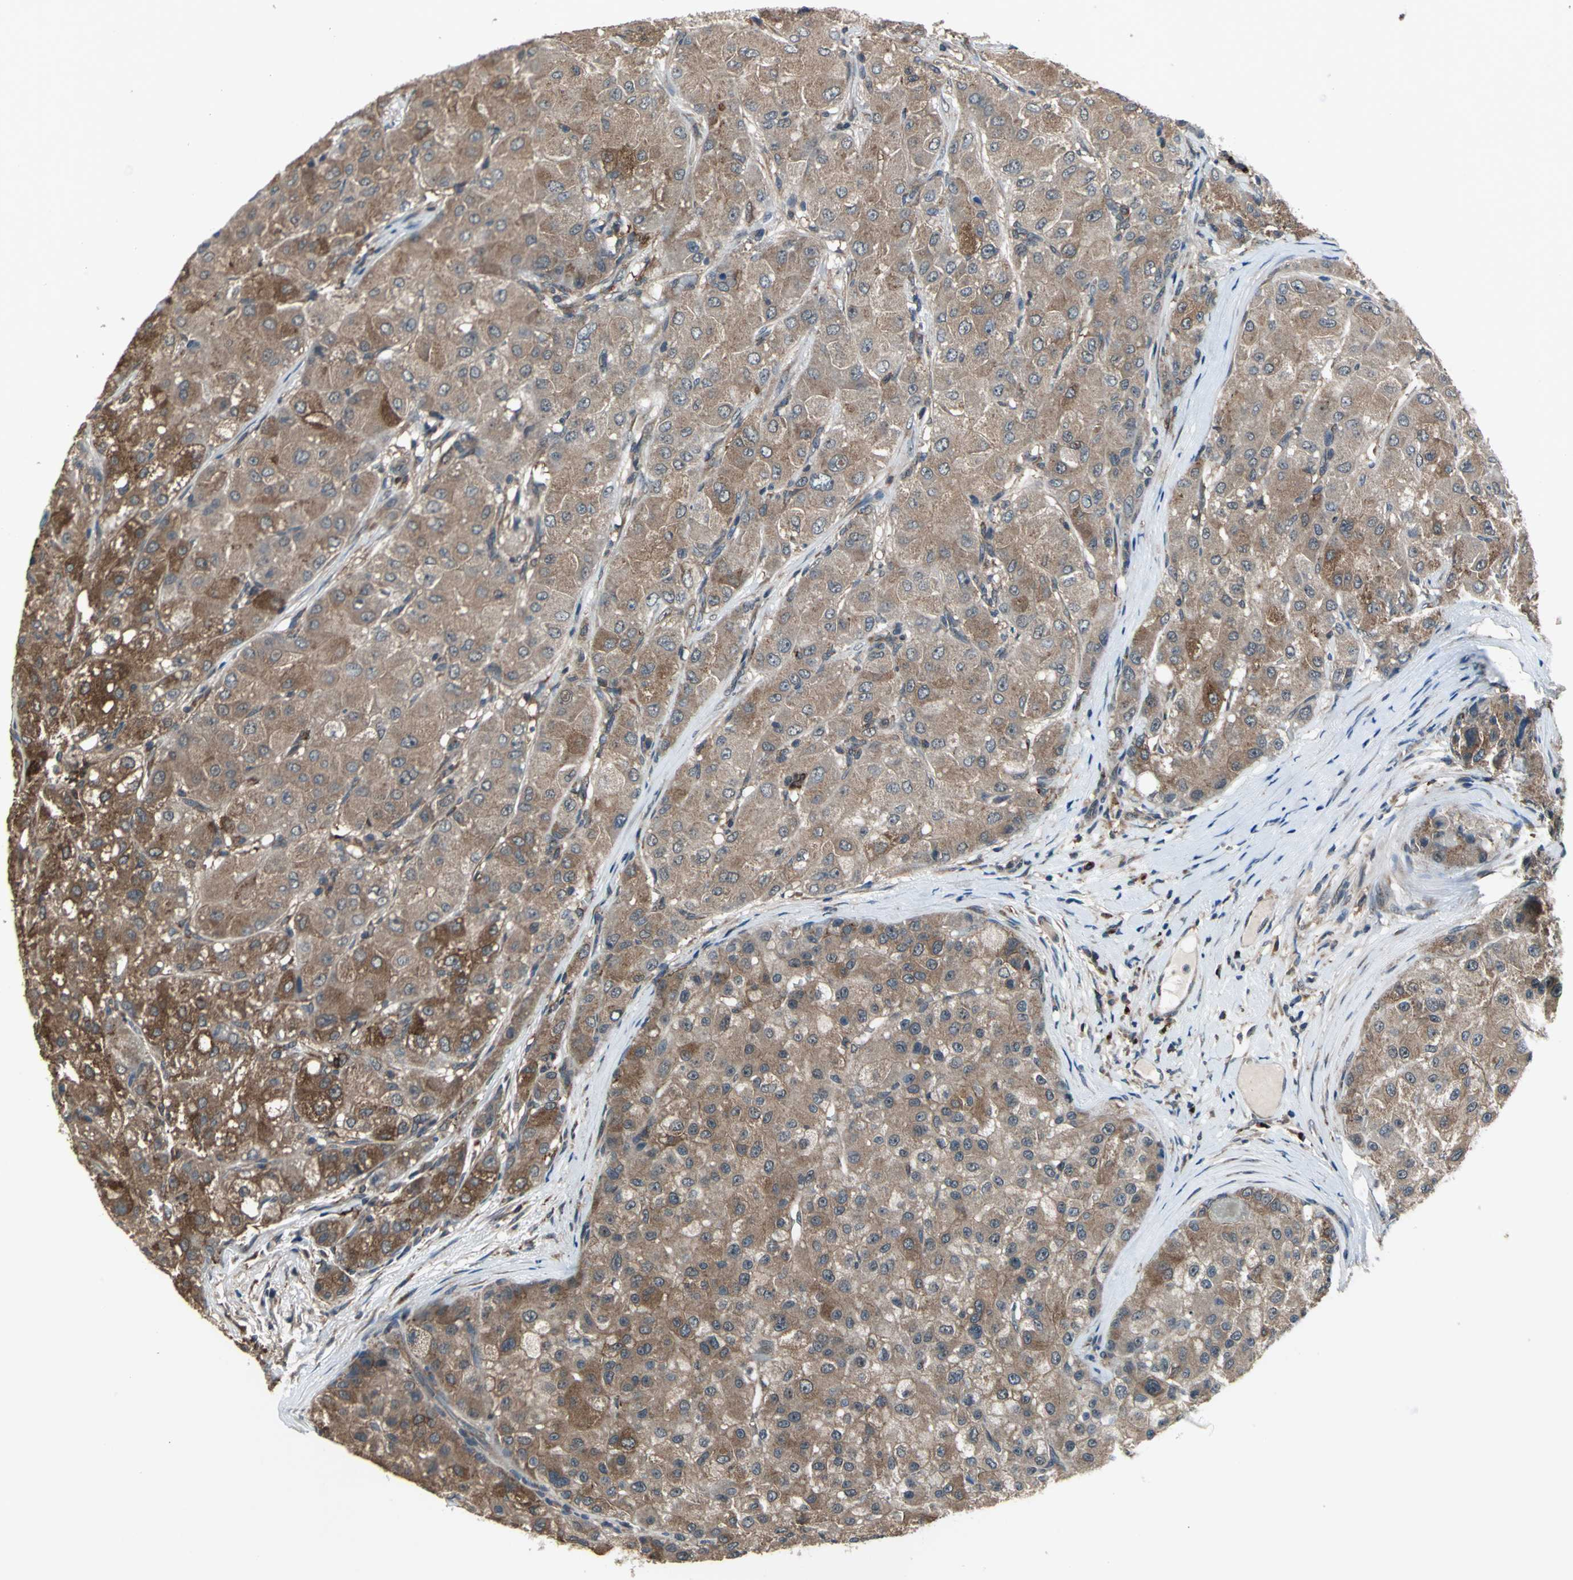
{"staining": {"intensity": "moderate", "quantity": ">75%", "location": "cytoplasmic/membranous"}, "tissue": "liver cancer", "cell_type": "Tumor cells", "image_type": "cancer", "snomed": [{"axis": "morphology", "description": "Carcinoma, Hepatocellular, NOS"}, {"axis": "topography", "description": "Liver"}], "caption": "Hepatocellular carcinoma (liver) was stained to show a protein in brown. There is medium levels of moderate cytoplasmic/membranous staining in approximately >75% of tumor cells.", "gene": "NFKBIE", "patient": {"sex": "male", "age": 80}}